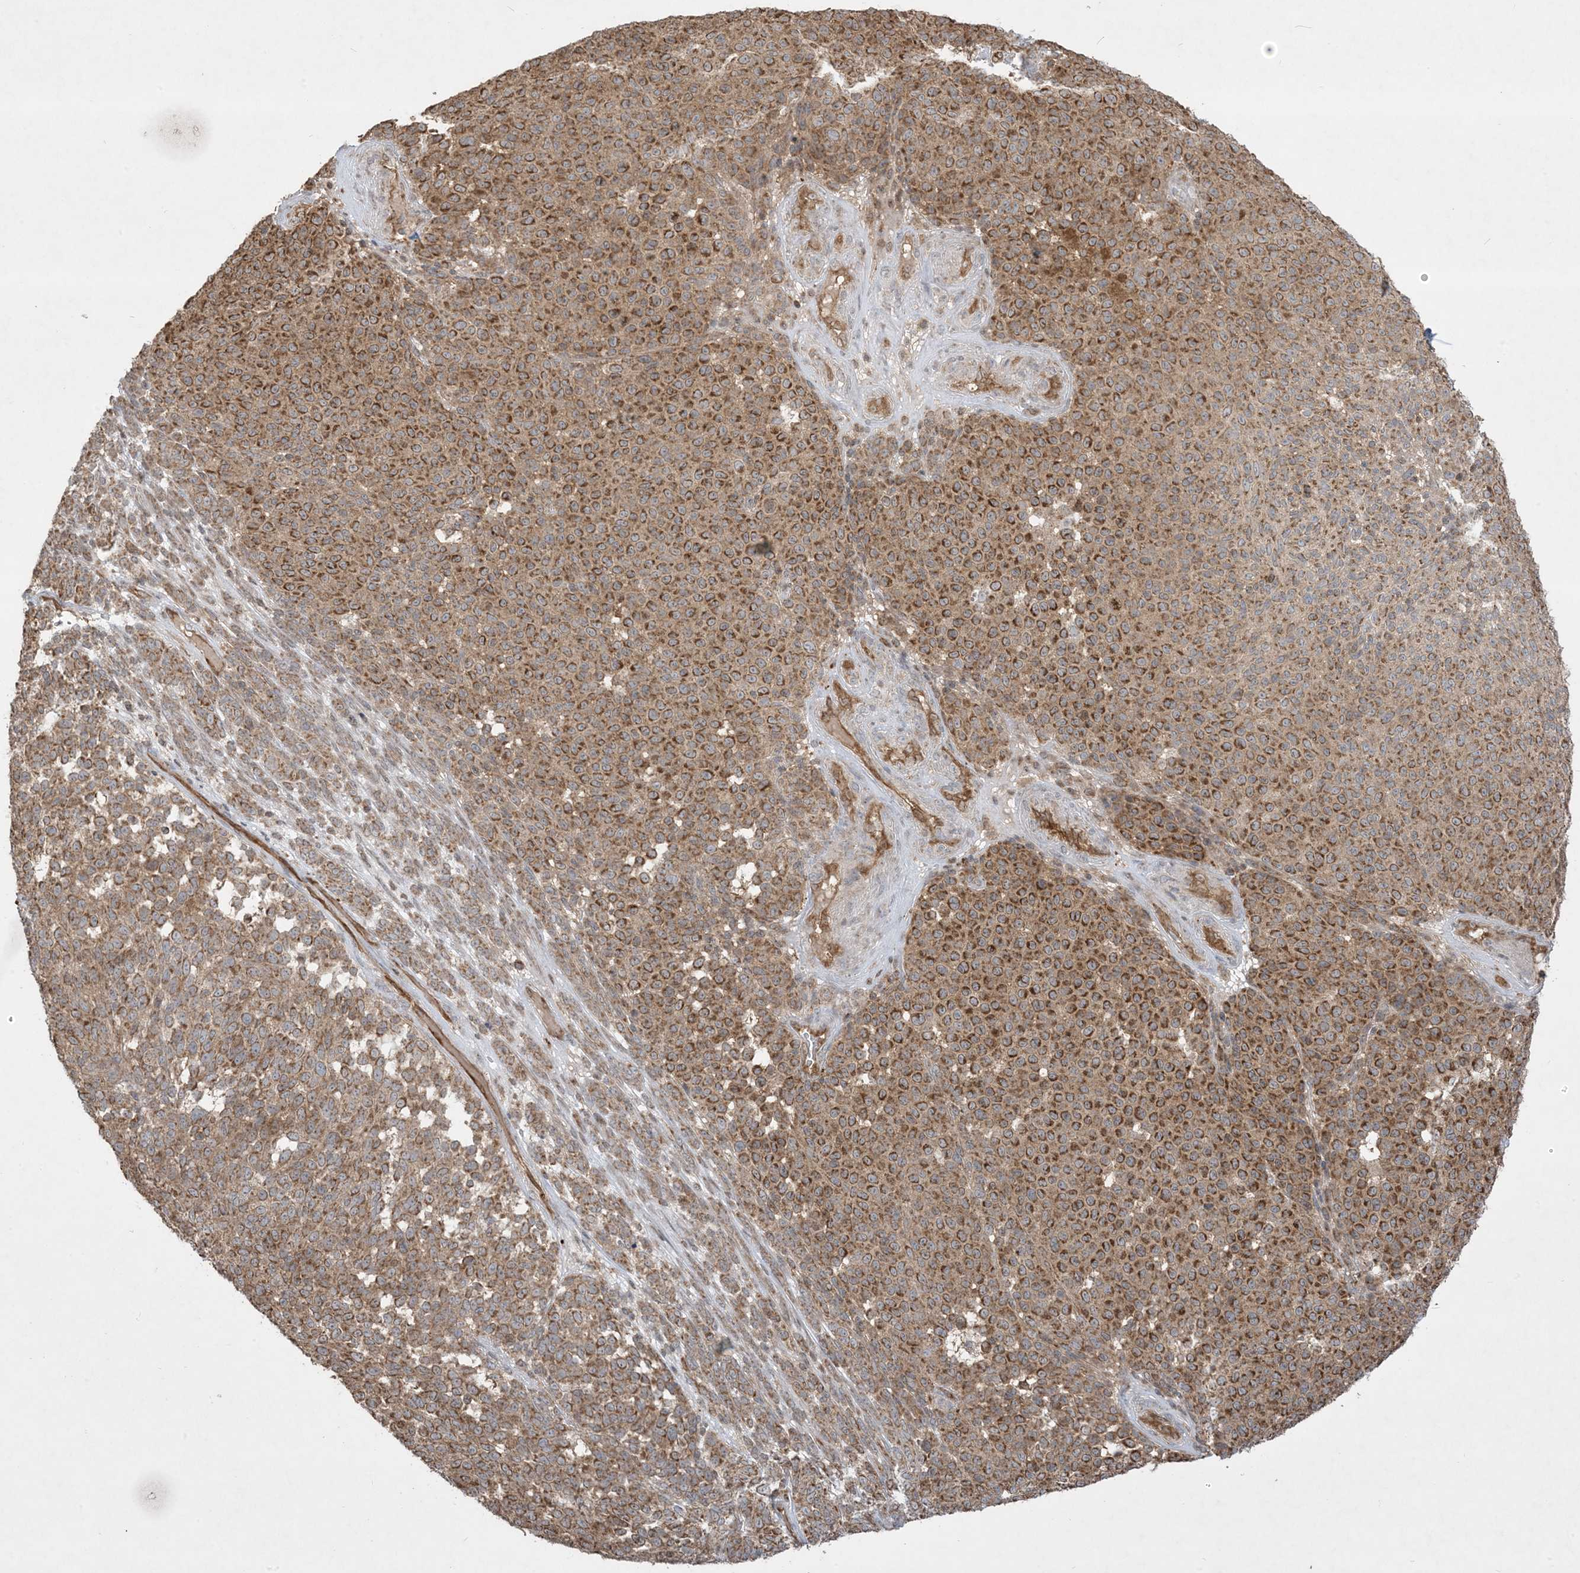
{"staining": {"intensity": "moderate", "quantity": ">75%", "location": "cytoplasmic/membranous"}, "tissue": "melanoma", "cell_type": "Tumor cells", "image_type": "cancer", "snomed": [{"axis": "morphology", "description": "Malignant melanoma, NOS"}, {"axis": "topography", "description": "Skin"}], "caption": "DAB immunohistochemical staining of human melanoma exhibits moderate cytoplasmic/membranous protein staining in about >75% of tumor cells.", "gene": "PPM1F", "patient": {"sex": "male", "age": 49}}